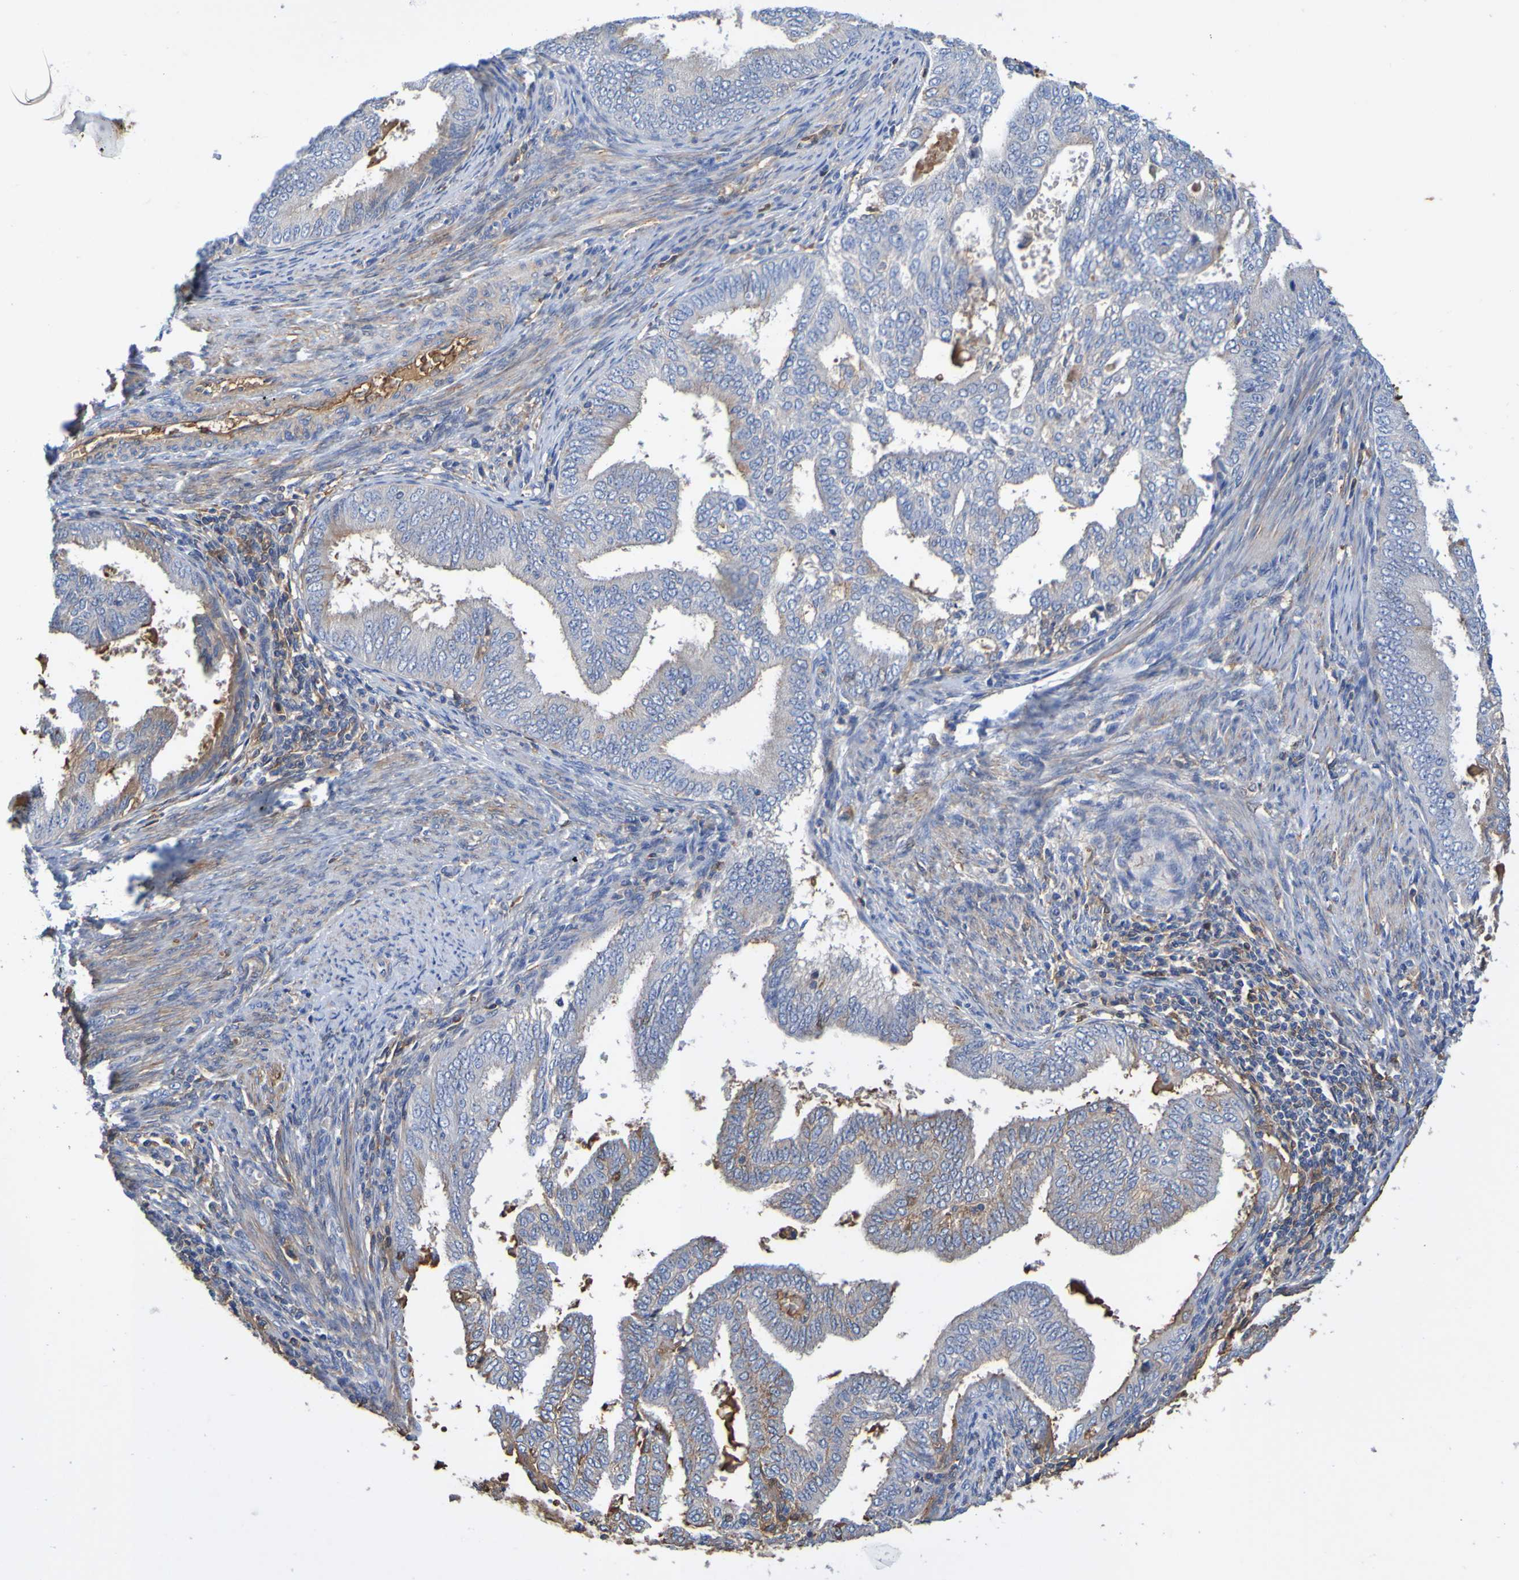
{"staining": {"intensity": "moderate", "quantity": "<25%", "location": "cytoplasmic/membranous"}, "tissue": "endometrial cancer", "cell_type": "Tumor cells", "image_type": "cancer", "snomed": [{"axis": "morphology", "description": "Adenocarcinoma, NOS"}, {"axis": "topography", "description": "Endometrium"}], "caption": "DAB immunohistochemical staining of human endometrial cancer demonstrates moderate cytoplasmic/membranous protein positivity in about <25% of tumor cells.", "gene": "GAB3", "patient": {"sex": "female", "age": 58}}